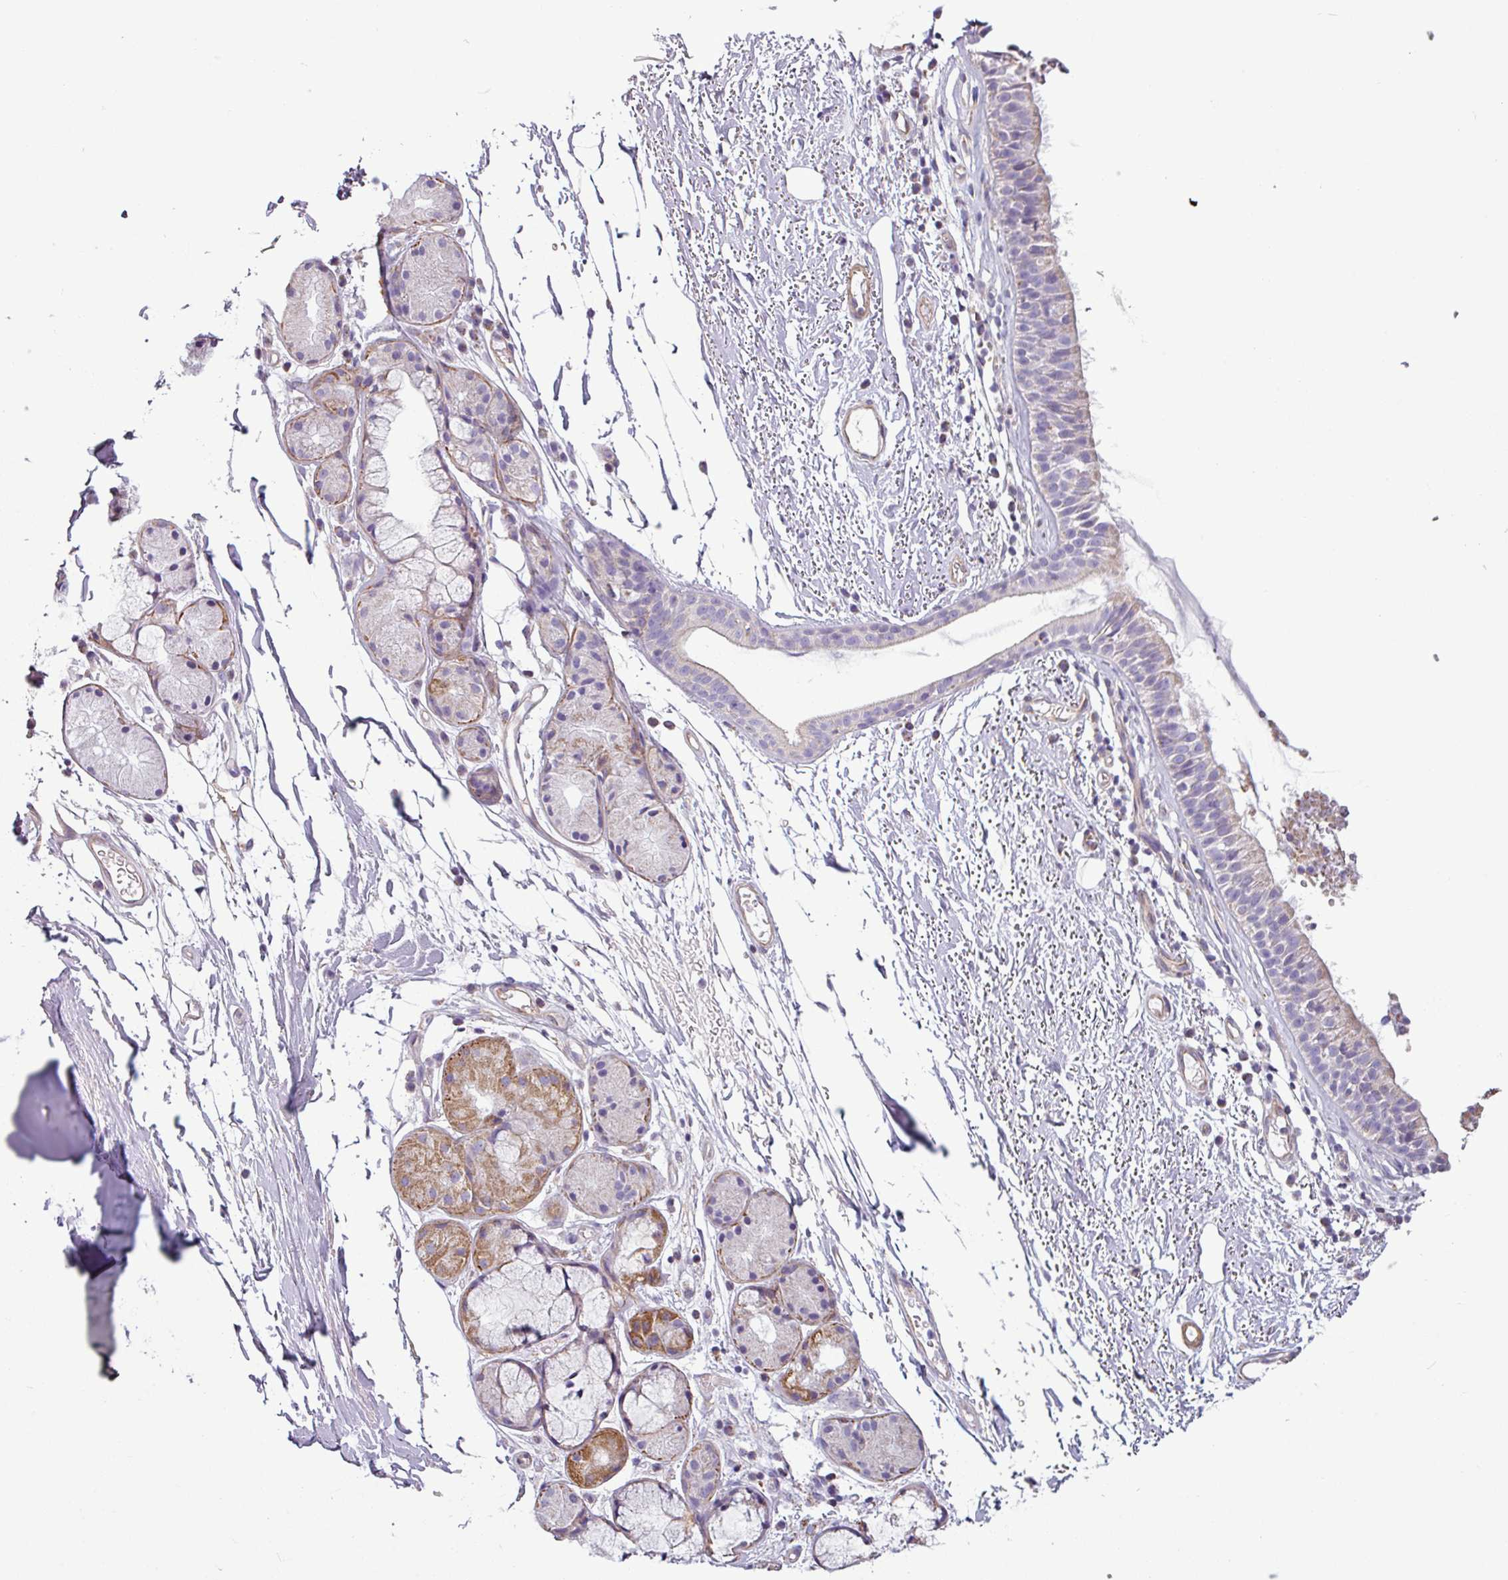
{"staining": {"intensity": "negative", "quantity": "none", "location": "none"}, "tissue": "nasopharynx", "cell_type": "Respiratory epithelial cells", "image_type": "normal", "snomed": [{"axis": "morphology", "description": "Normal tissue, NOS"}, {"axis": "topography", "description": "Cartilage tissue"}, {"axis": "topography", "description": "Nasopharynx"}], "caption": "The IHC micrograph has no significant positivity in respiratory epithelial cells of nasopharynx. The staining is performed using DAB (3,3'-diaminobenzidine) brown chromogen with nuclei counter-stained in using hematoxylin.", "gene": "BTN2A2", "patient": {"sex": "male", "age": 56}}